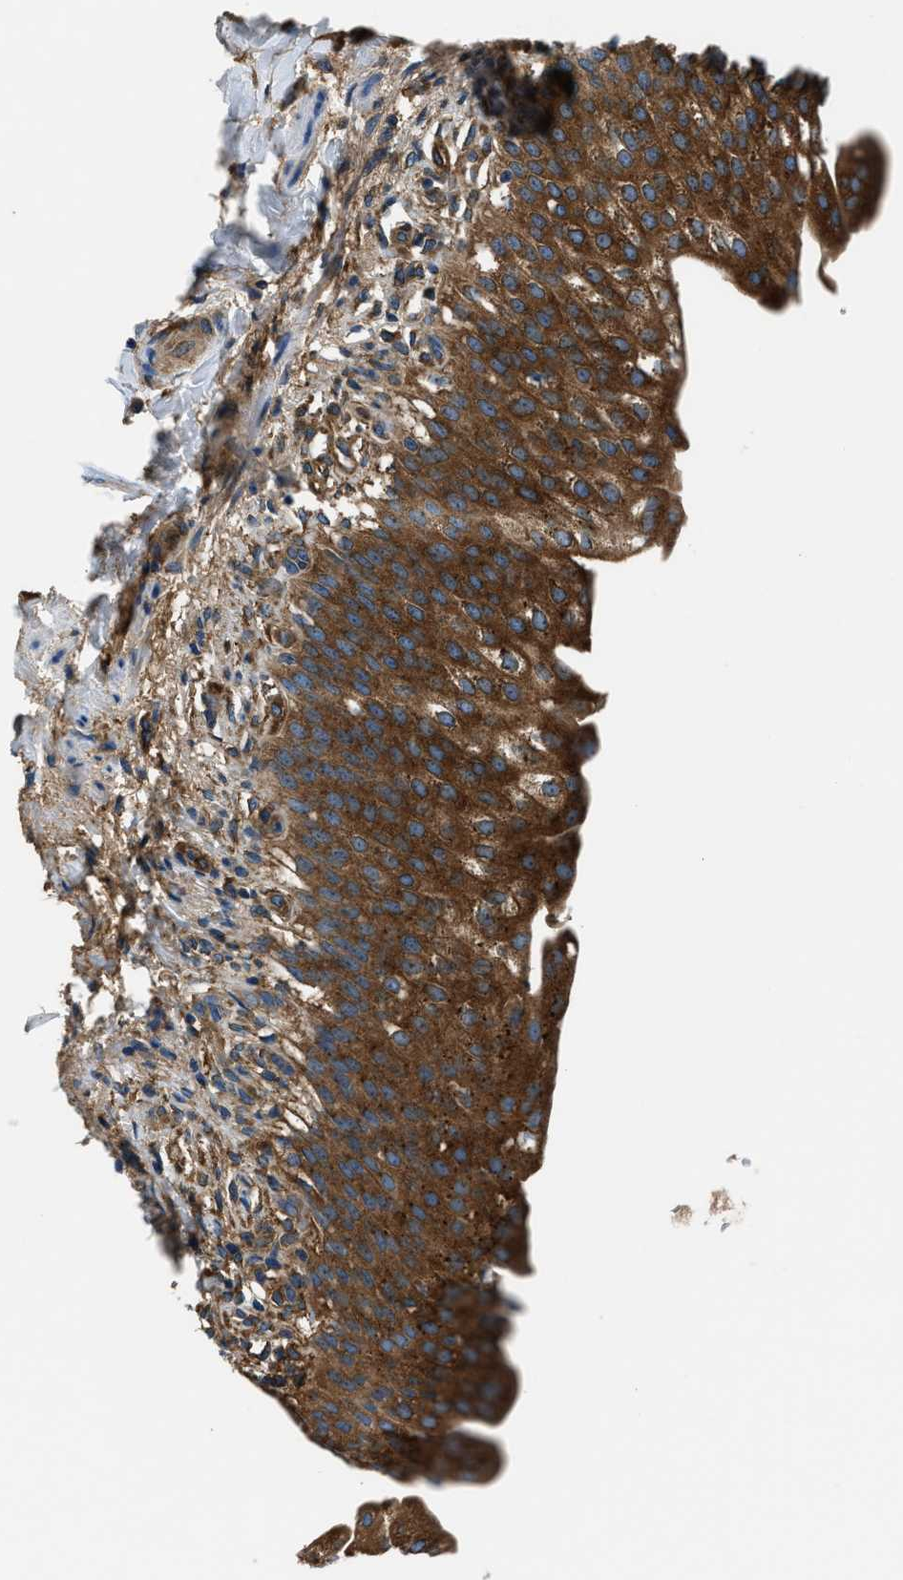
{"staining": {"intensity": "strong", "quantity": ">75%", "location": "cytoplasmic/membranous"}, "tissue": "urinary bladder", "cell_type": "Urothelial cells", "image_type": "normal", "snomed": [{"axis": "morphology", "description": "Normal tissue, NOS"}, {"axis": "topography", "description": "Urinary bladder"}], "caption": "IHC photomicrograph of normal human urinary bladder stained for a protein (brown), which reveals high levels of strong cytoplasmic/membranous staining in approximately >75% of urothelial cells.", "gene": "EEA1", "patient": {"sex": "female", "age": 60}}